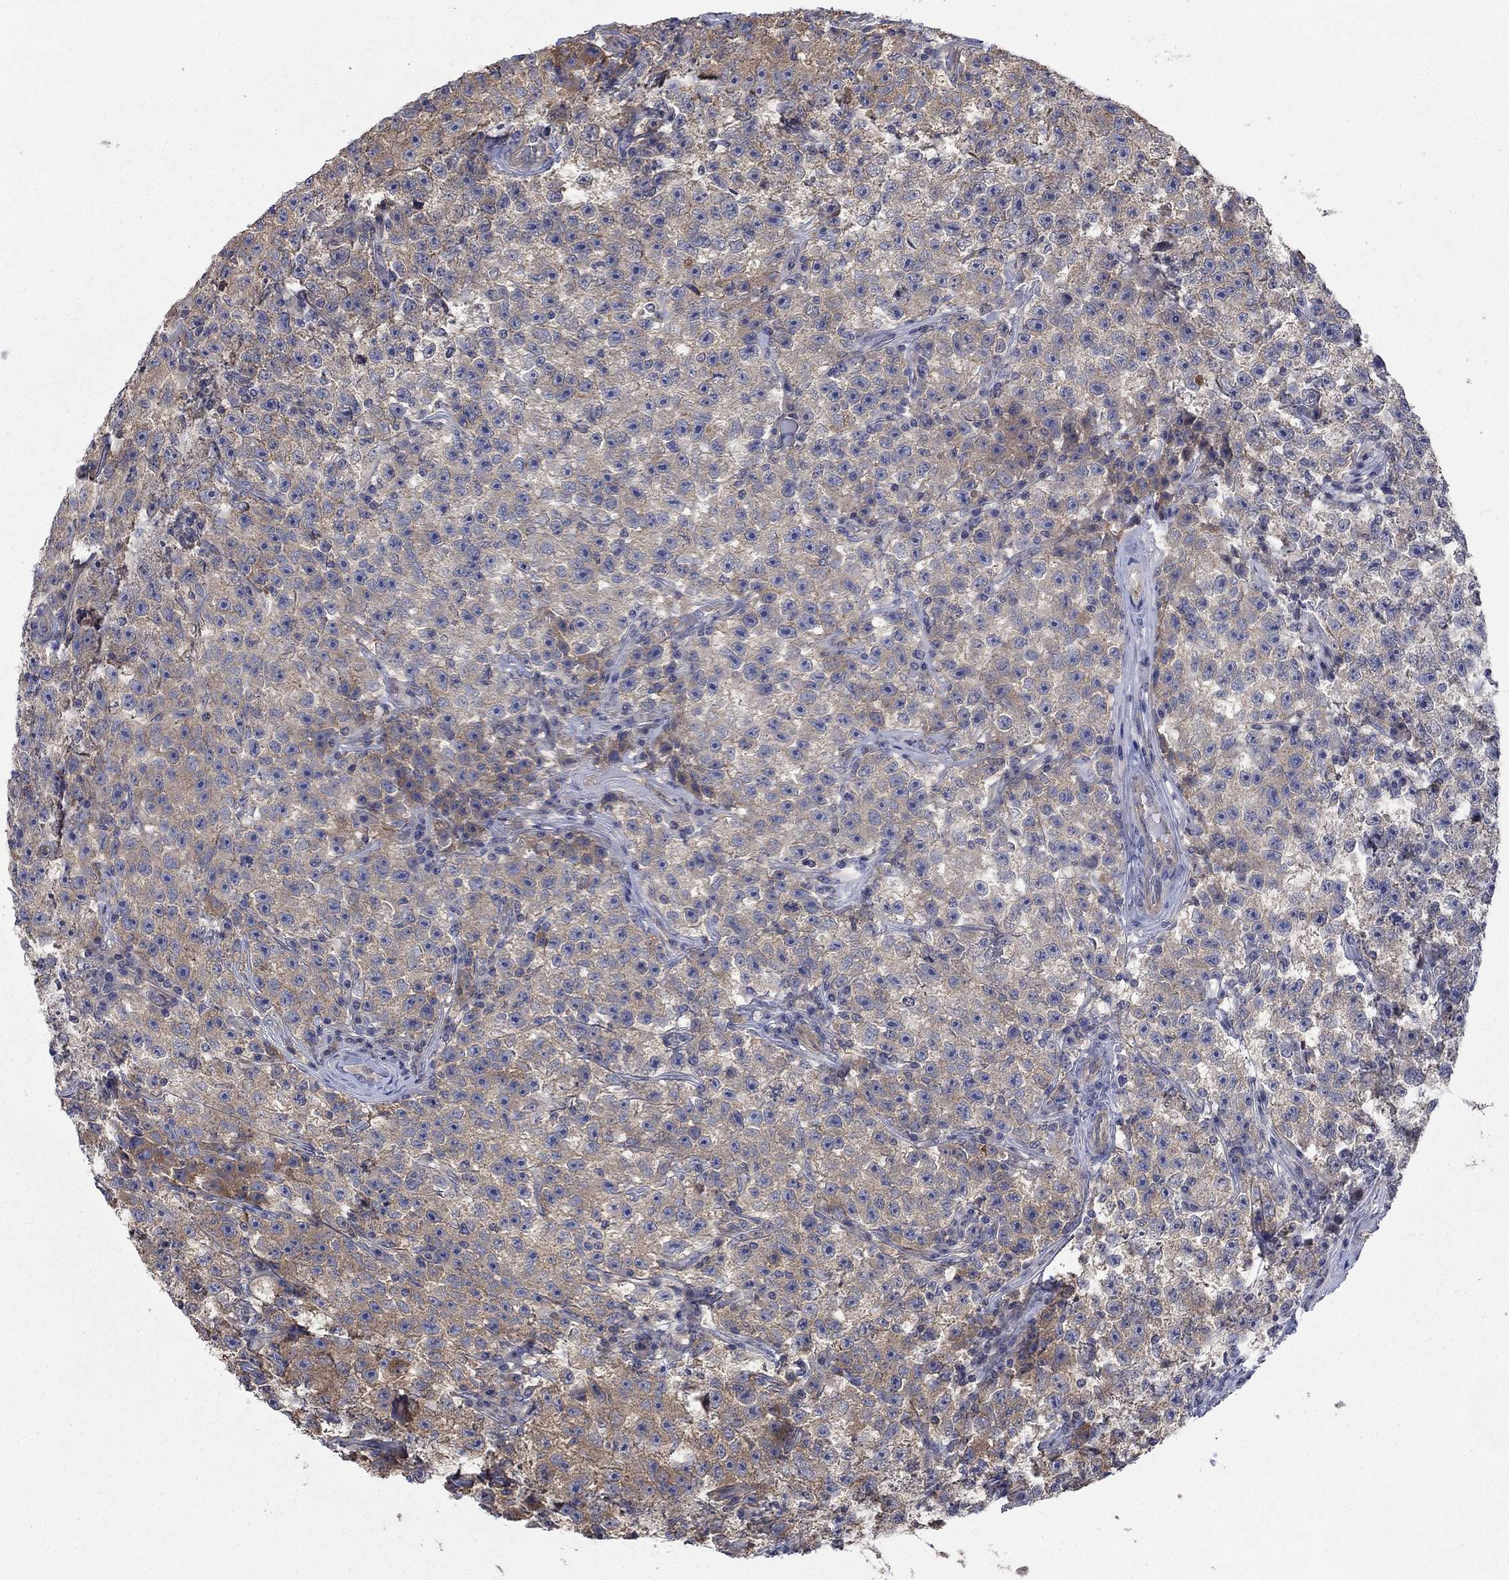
{"staining": {"intensity": "weak", "quantity": "<25%", "location": "cytoplasmic/membranous"}, "tissue": "testis cancer", "cell_type": "Tumor cells", "image_type": "cancer", "snomed": [{"axis": "morphology", "description": "Seminoma, NOS"}, {"axis": "topography", "description": "Testis"}], "caption": "A micrograph of human testis seminoma is negative for staining in tumor cells.", "gene": "PDZD2", "patient": {"sex": "male", "age": 22}}